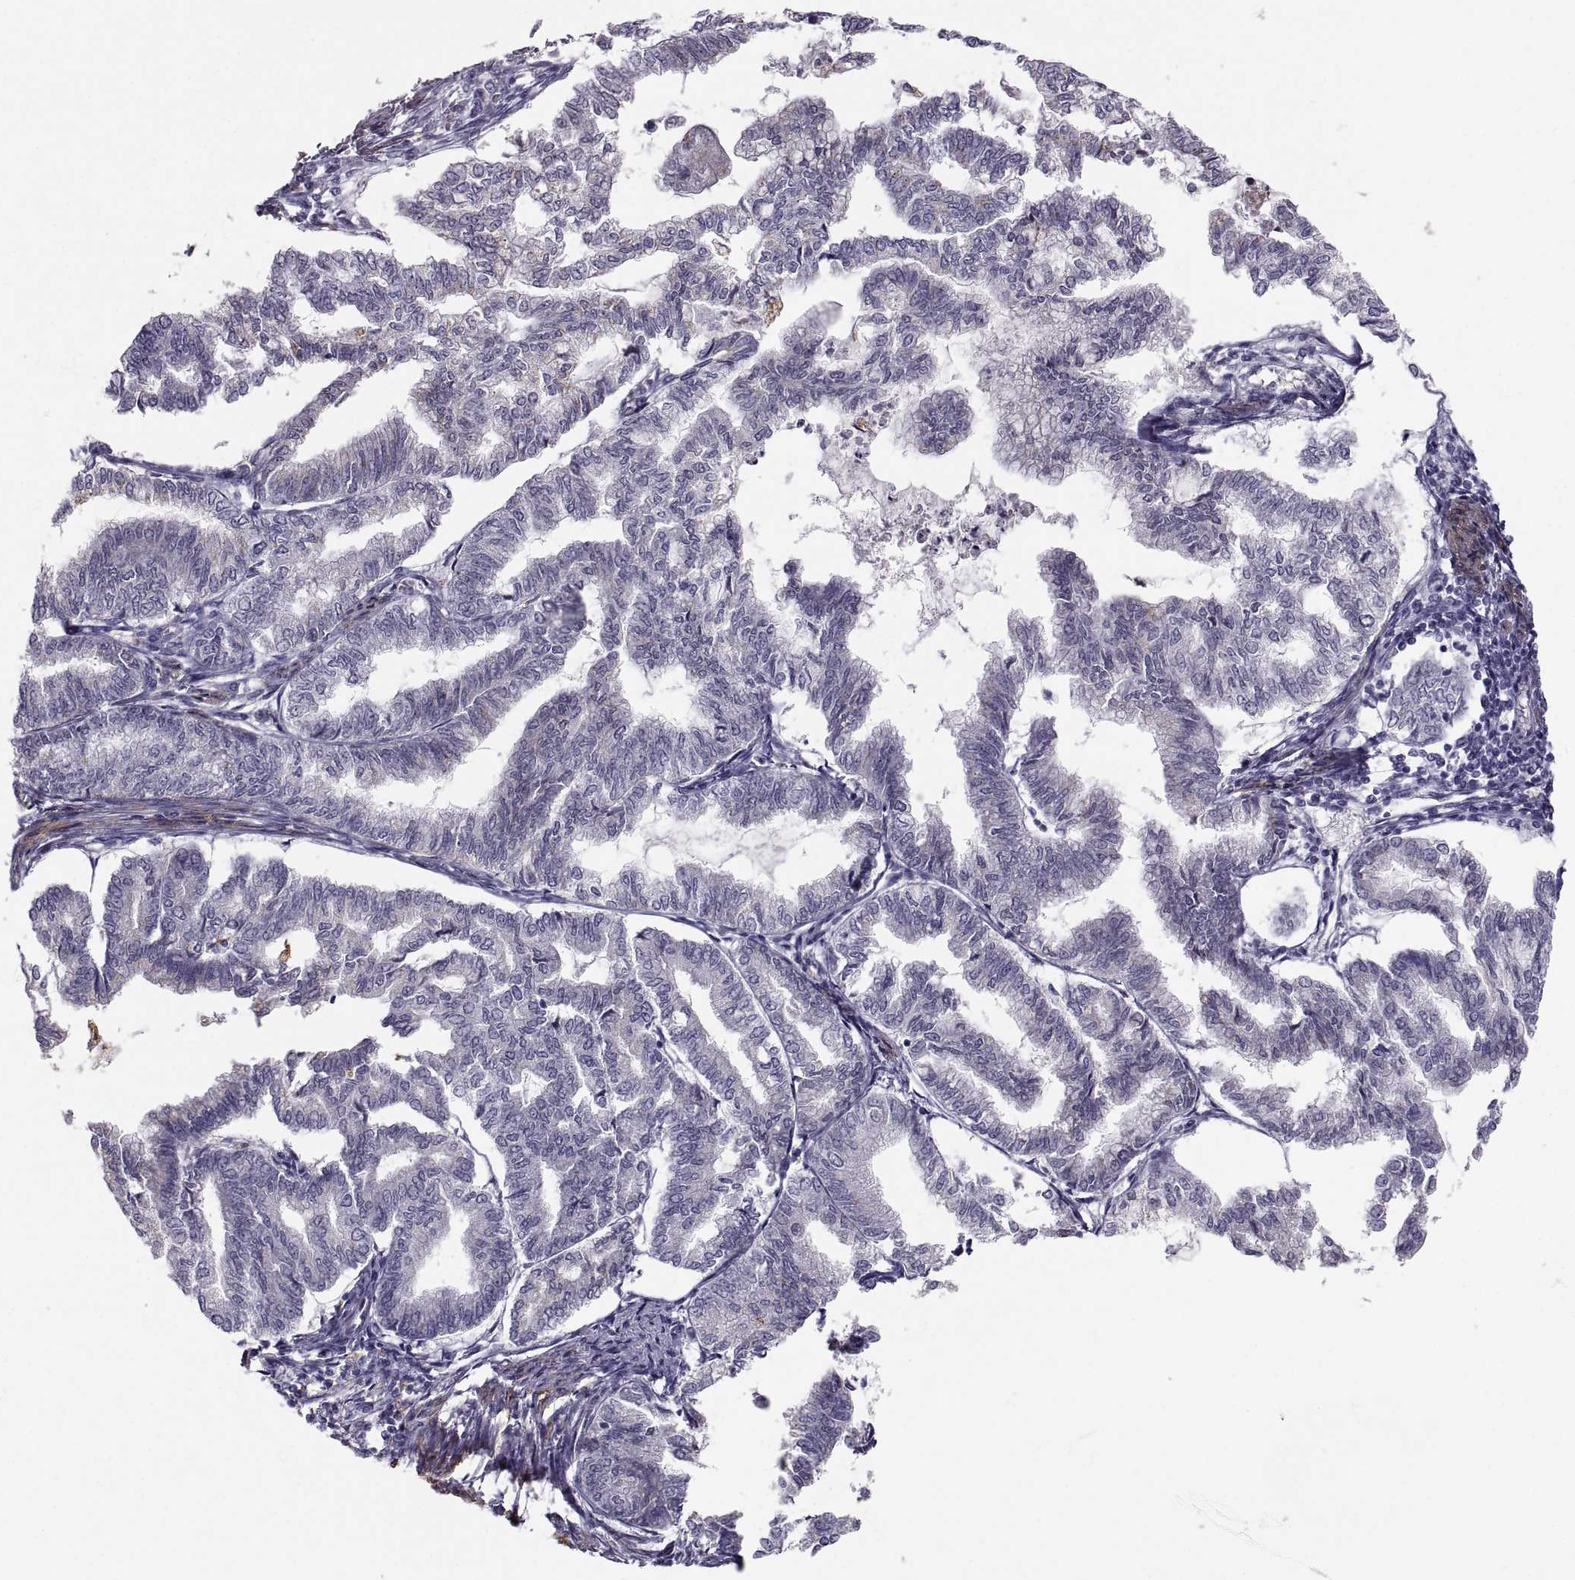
{"staining": {"intensity": "negative", "quantity": "none", "location": "none"}, "tissue": "endometrial cancer", "cell_type": "Tumor cells", "image_type": "cancer", "snomed": [{"axis": "morphology", "description": "Adenocarcinoma, NOS"}, {"axis": "topography", "description": "Endometrium"}], "caption": "Human endometrial cancer (adenocarcinoma) stained for a protein using IHC displays no expression in tumor cells.", "gene": "PGM5", "patient": {"sex": "female", "age": 79}}